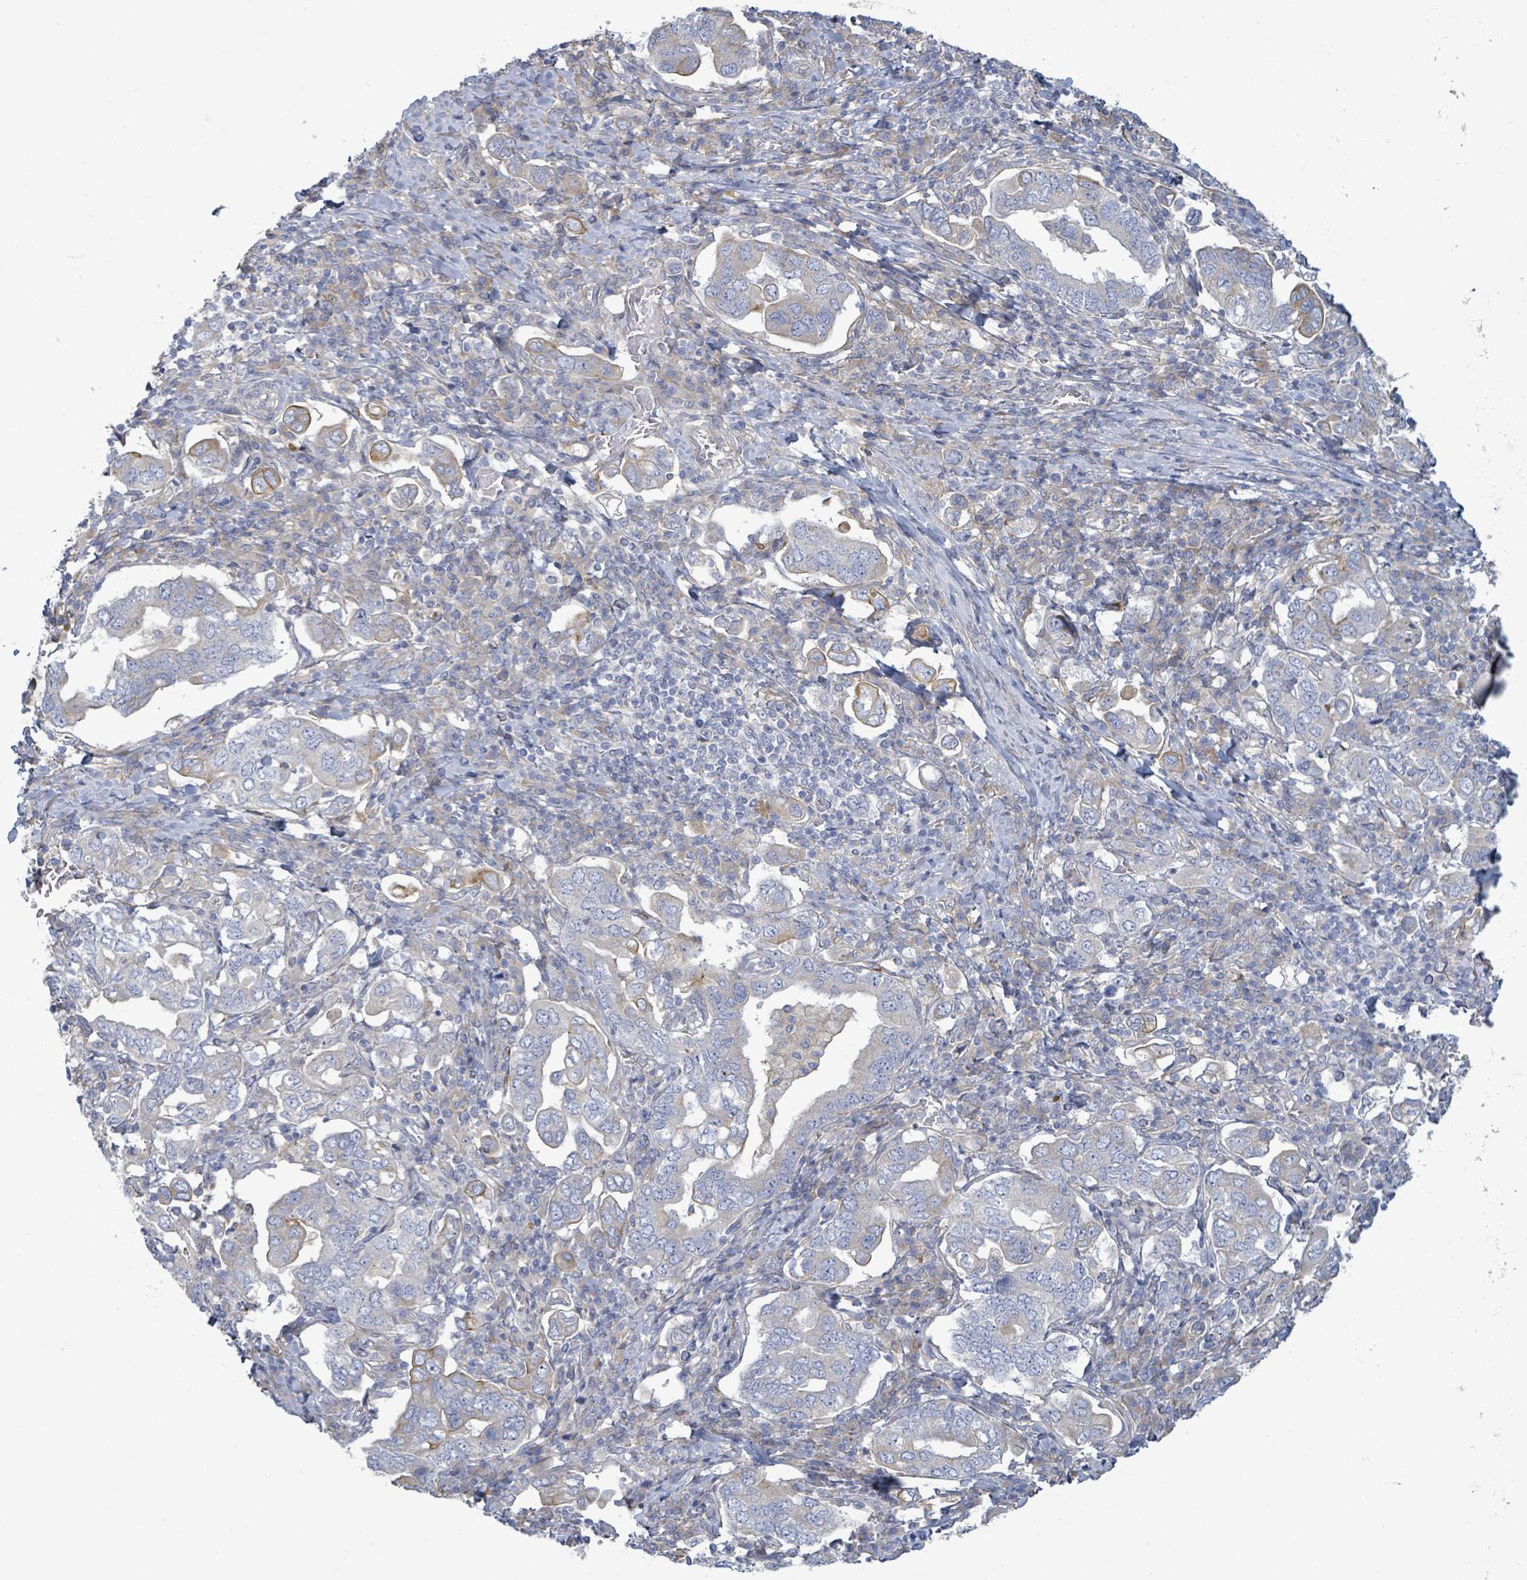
{"staining": {"intensity": "negative", "quantity": "none", "location": "none"}, "tissue": "stomach cancer", "cell_type": "Tumor cells", "image_type": "cancer", "snomed": [{"axis": "morphology", "description": "Adenocarcinoma, NOS"}, {"axis": "topography", "description": "Stomach, upper"}, {"axis": "topography", "description": "Stomach"}], "caption": "This is an immunohistochemistry (IHC) photomicrograph of human adenocarcinoma (stomach). There is no positivity in tumor cells.", "gene": "COL13A1", "patient": {"sex": "male", "age": 62}}